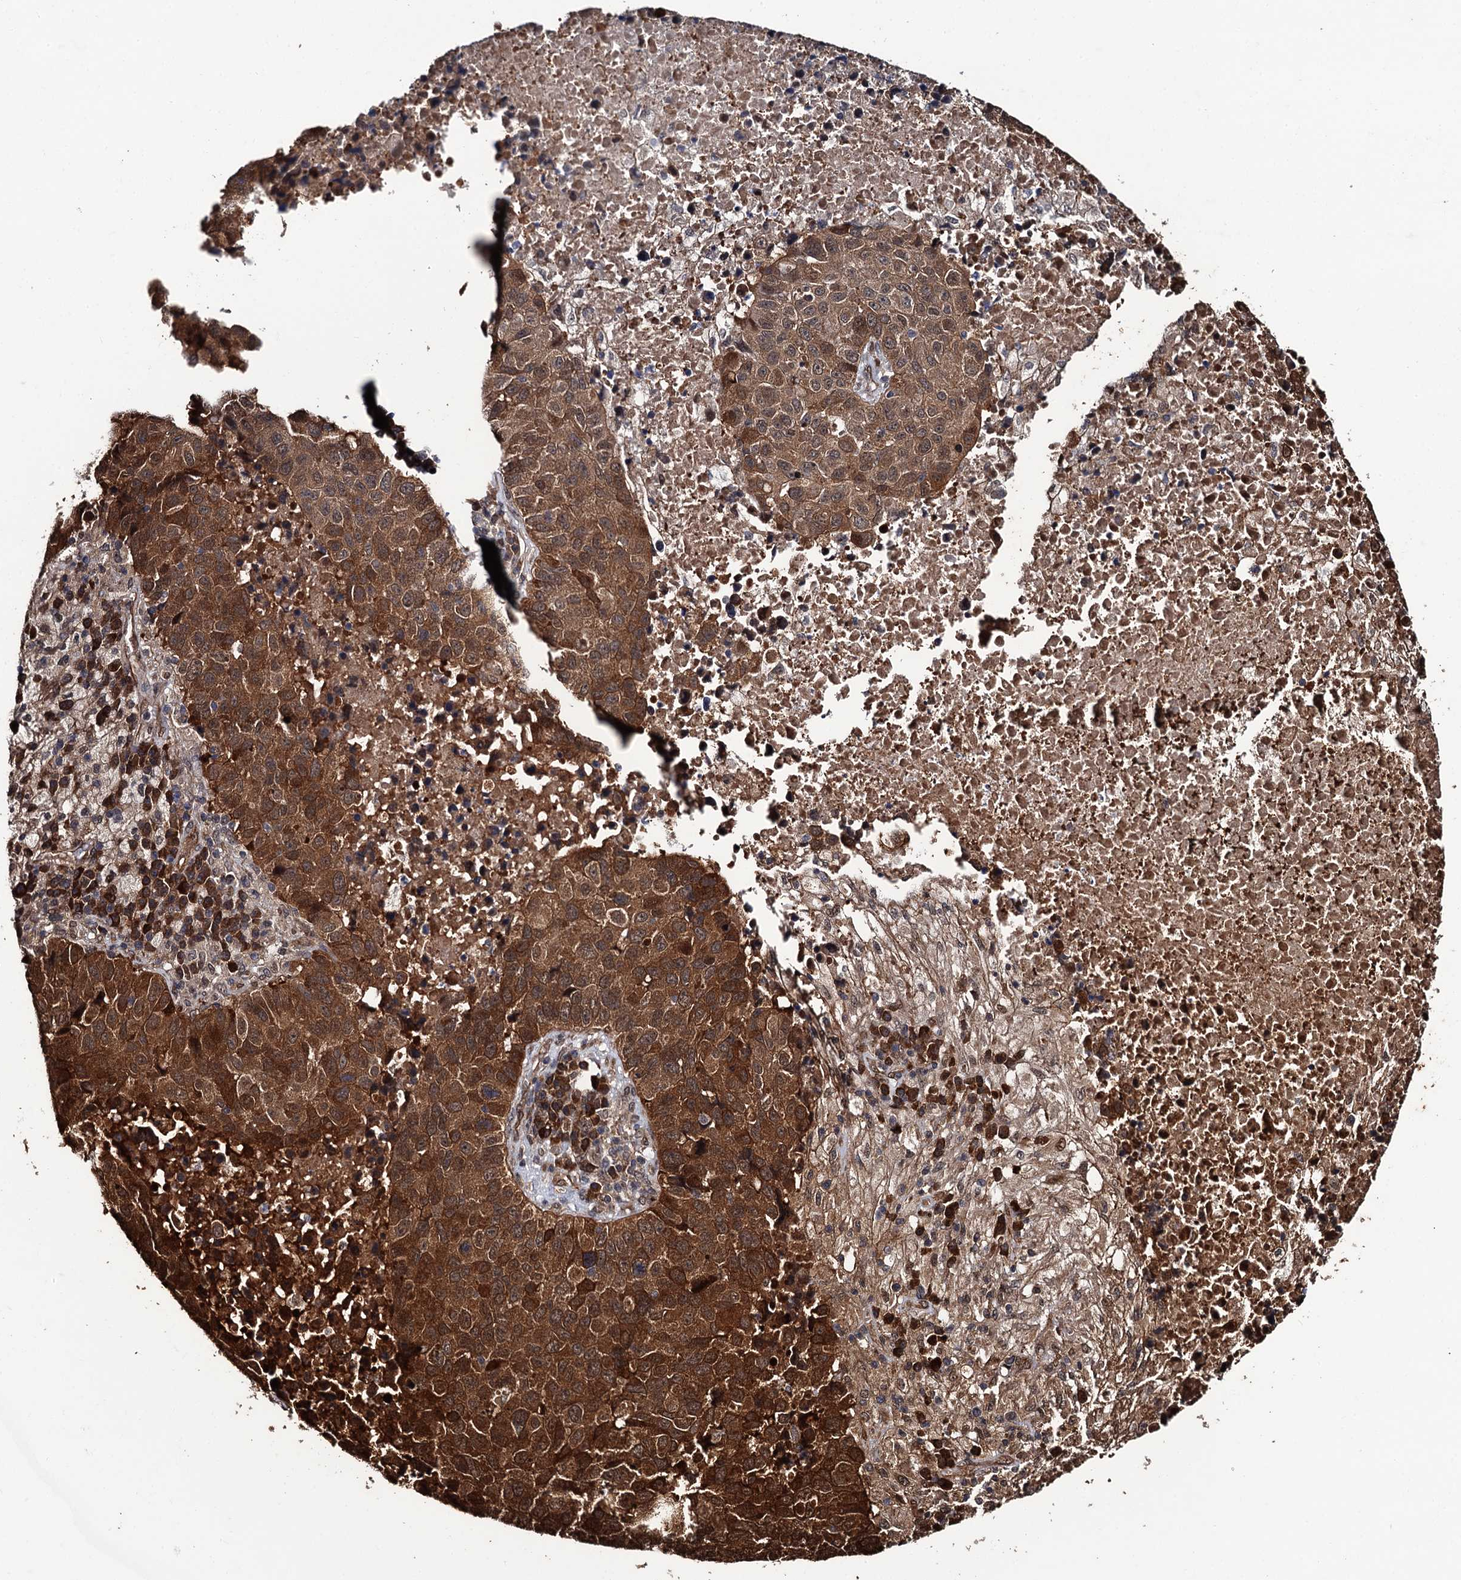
{"staining": {"intensity": "strong", "quantity": ">75%", "location": "cytoplasmic/membranous"}, "tissue": "lung cancer", "cell_type": "Tumor cells", "image_type": "cancer", "snomed": [{"axis": "morphology", "description": "Squamous cell carcinoma, NOS"}, {"axis": "topography", "description": "Lung"}], "caption": "Squamous cell carcinoma (lung) stained for a protein shows strong cytoplasmic/membranous positivity in tumor cells. (IHC, brightfield microscopy, high magnification).", "gene": "CDC23", "patient": {"sex": "male", "age": 73}}